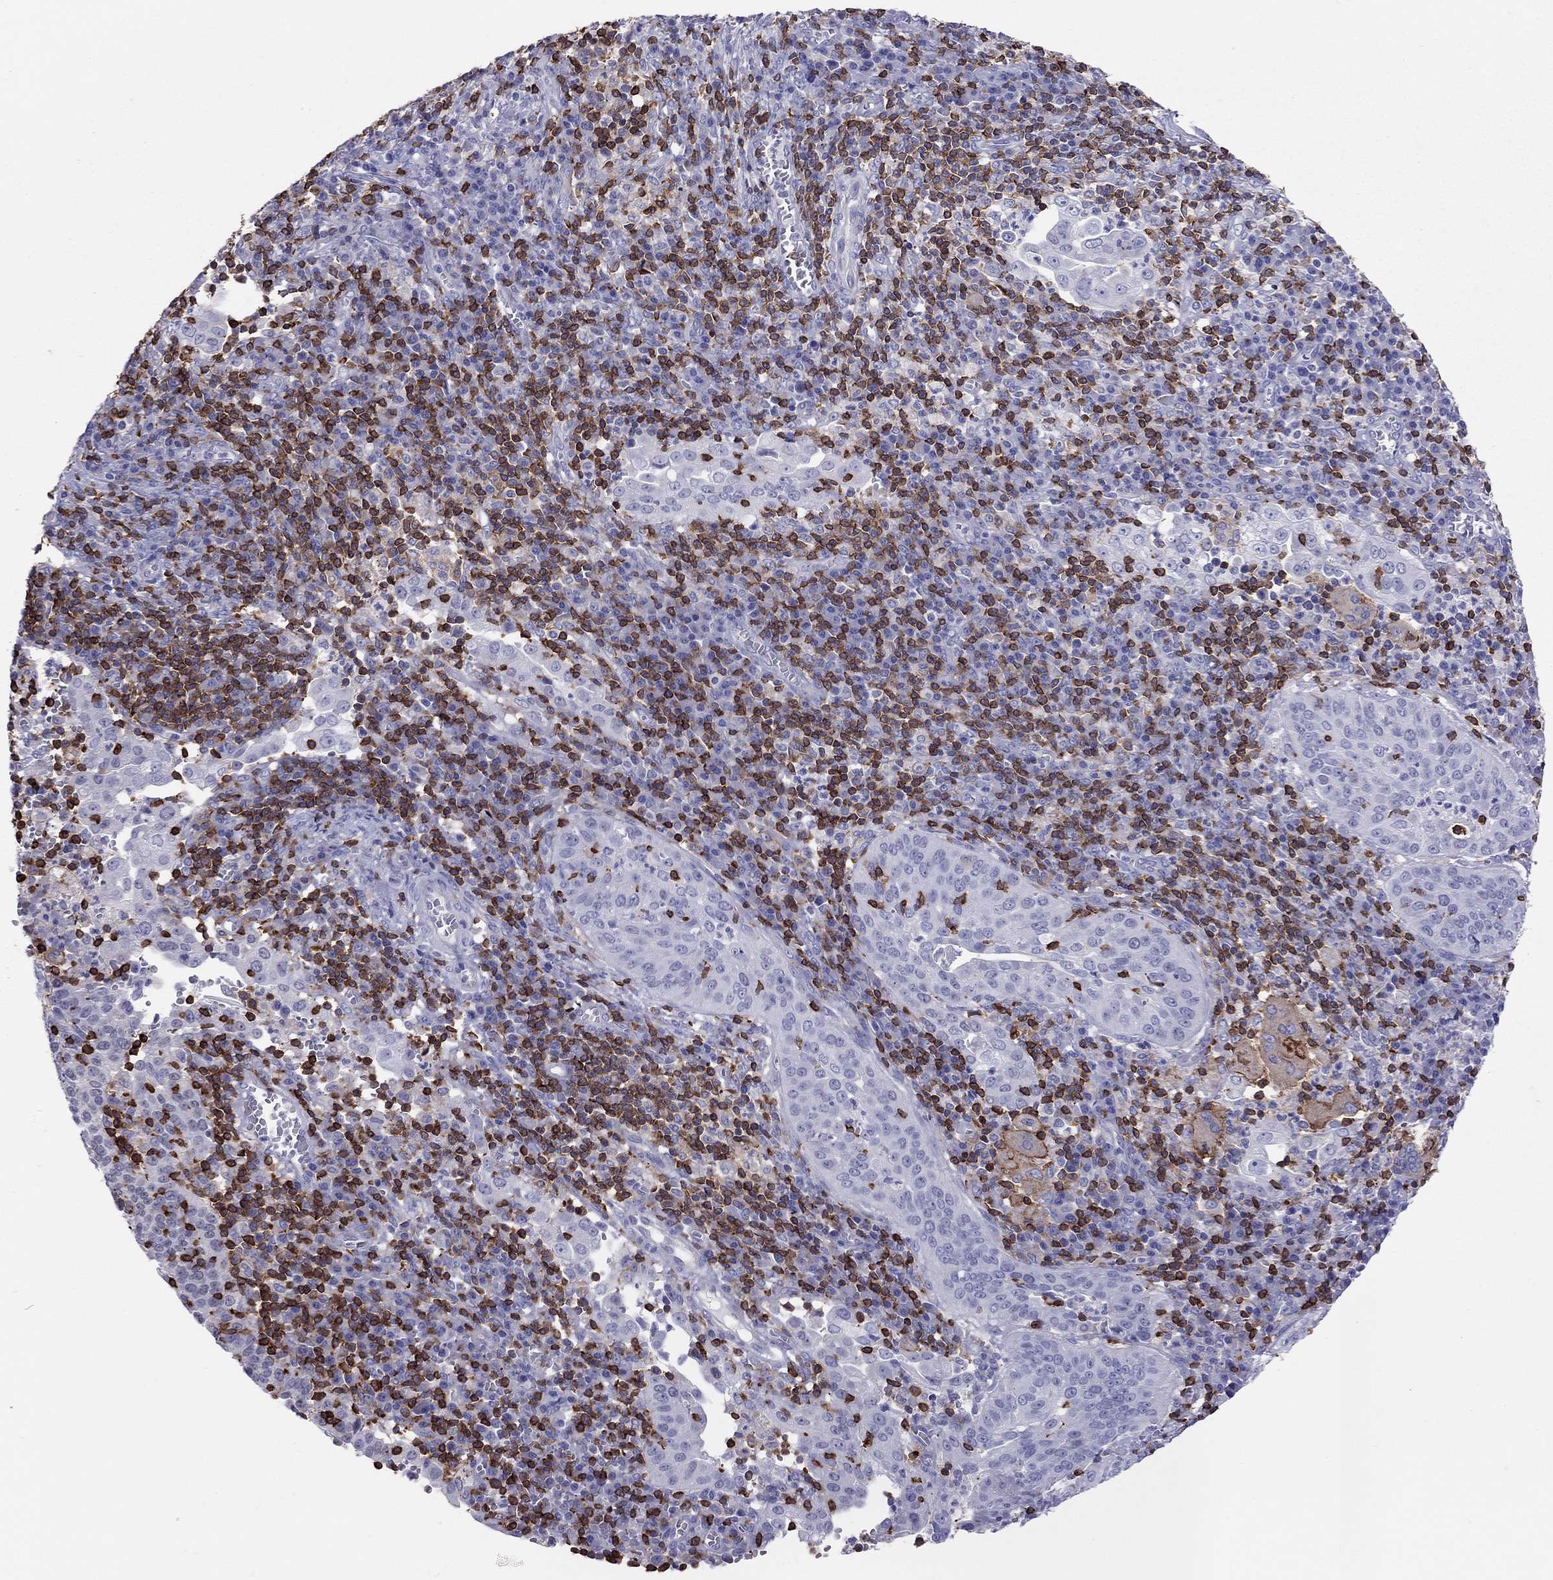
{"staining": {"intensity": "negative", "quantity": "none", "location": "none"}, "tissue": "cervical cancer", "cell_type": "Tumor cells", "image_type": "cancer", "snomed": [{"axis": "morphology", "description": "Squamous cell carcinoma, NOS"}, {"axis": "topography", "description": "Cervix"}], "caption": "An image of cervical cancer stained for a protein demonstrates no brown staining in tumor cells.", "gene": "MND1", "patient": {"sex": "female", "age": 39}}